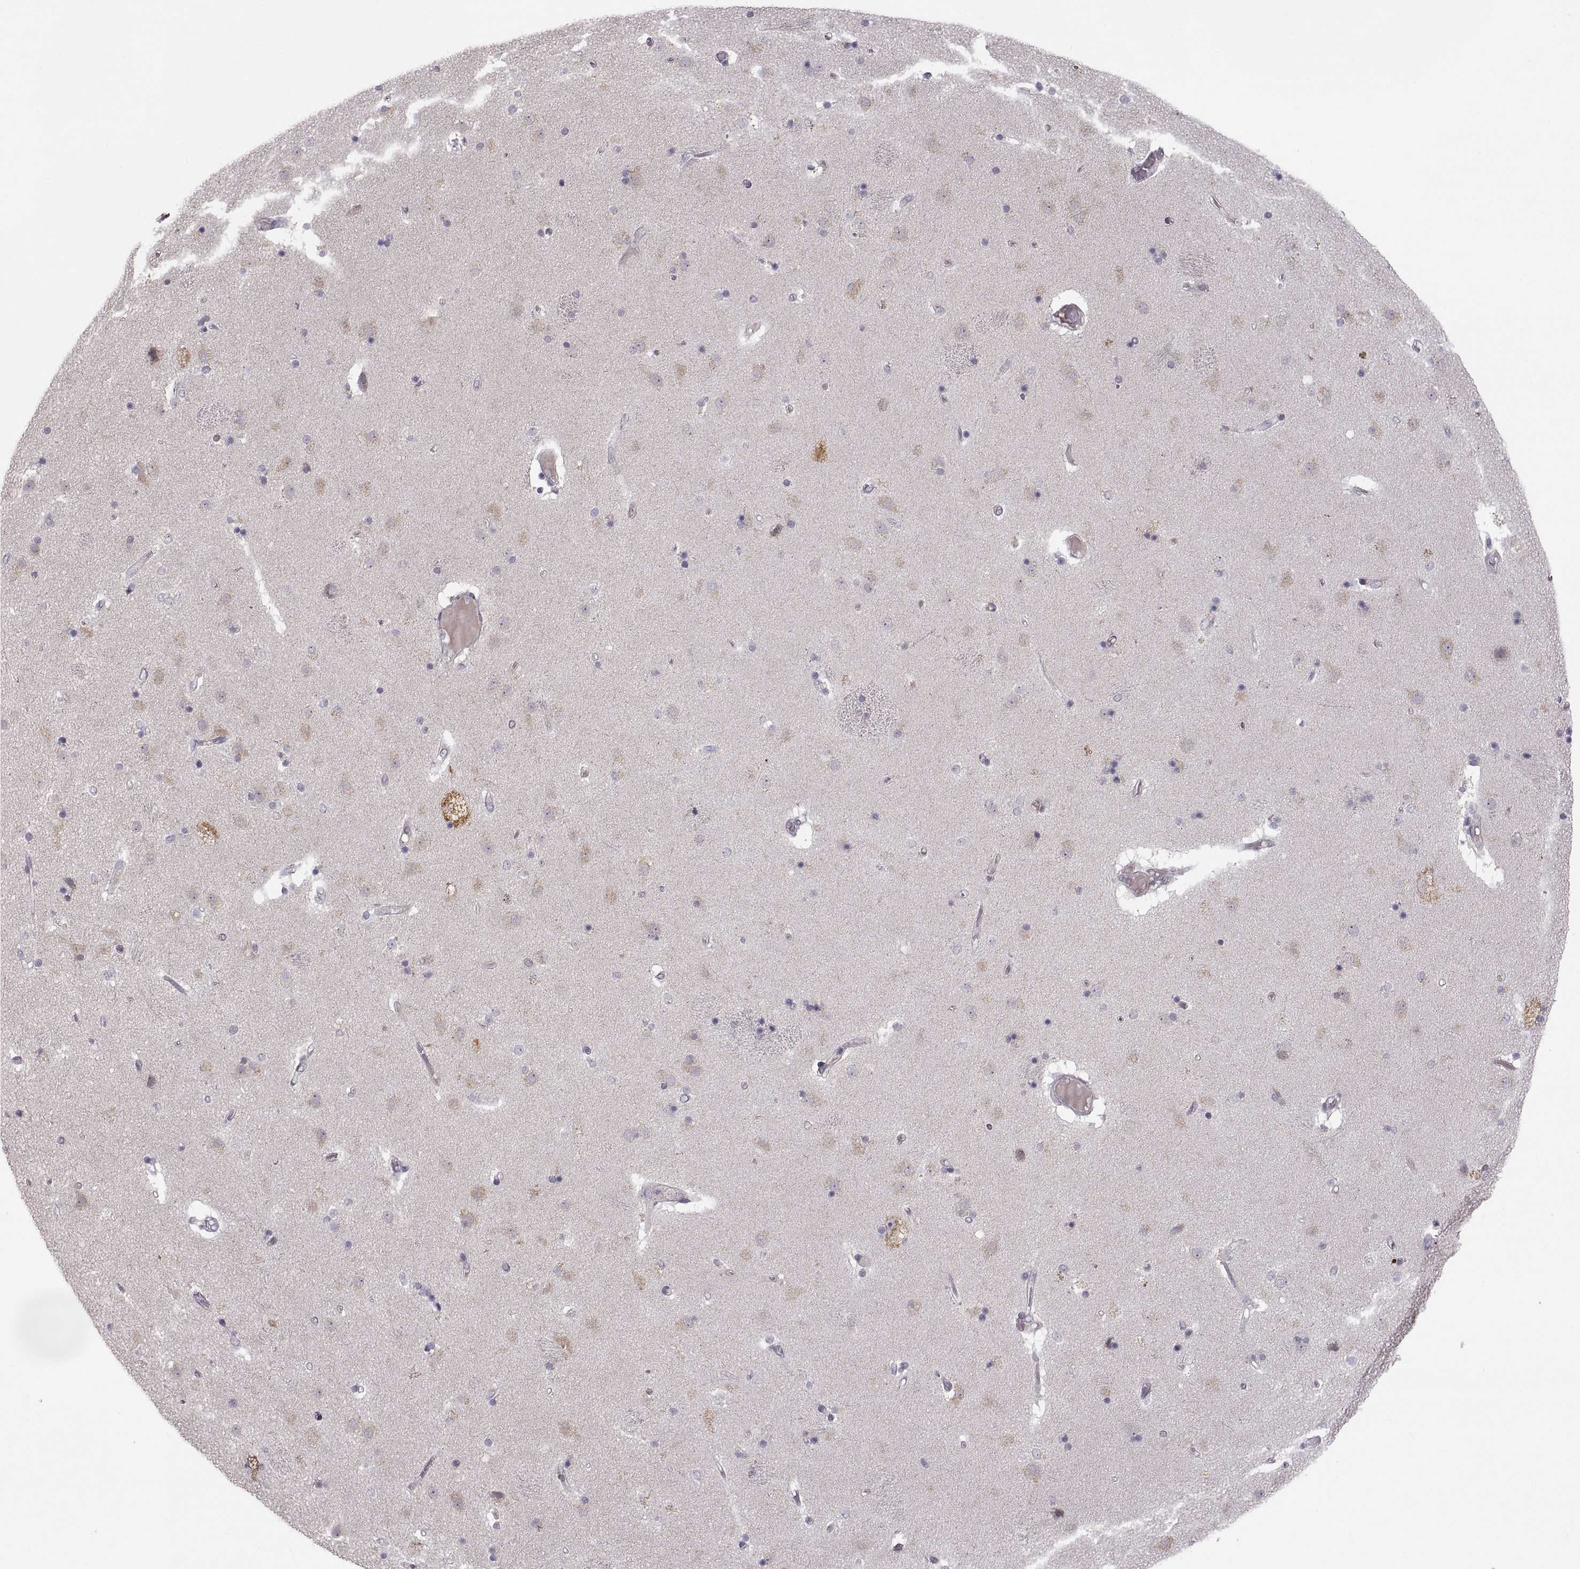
{"staining": {"intensity": "negative", "quantity": "none", "location": "none"}, "tissue": "caudate", "cell_type": "Glial cells", "image_type": "normal", "snomed": [{"axis": "morphology", "description": "Normal tissue, NOS"}, {"axis": "topography", "description": "Lateral ventricle wall"}], "caption": "The photomicrograph demonstrates no staining of glial cells in benign caudate. (DAB IHC, high magnification).", "gene": "HMGCR", "patient": {"sex": "female", "age": 71}}